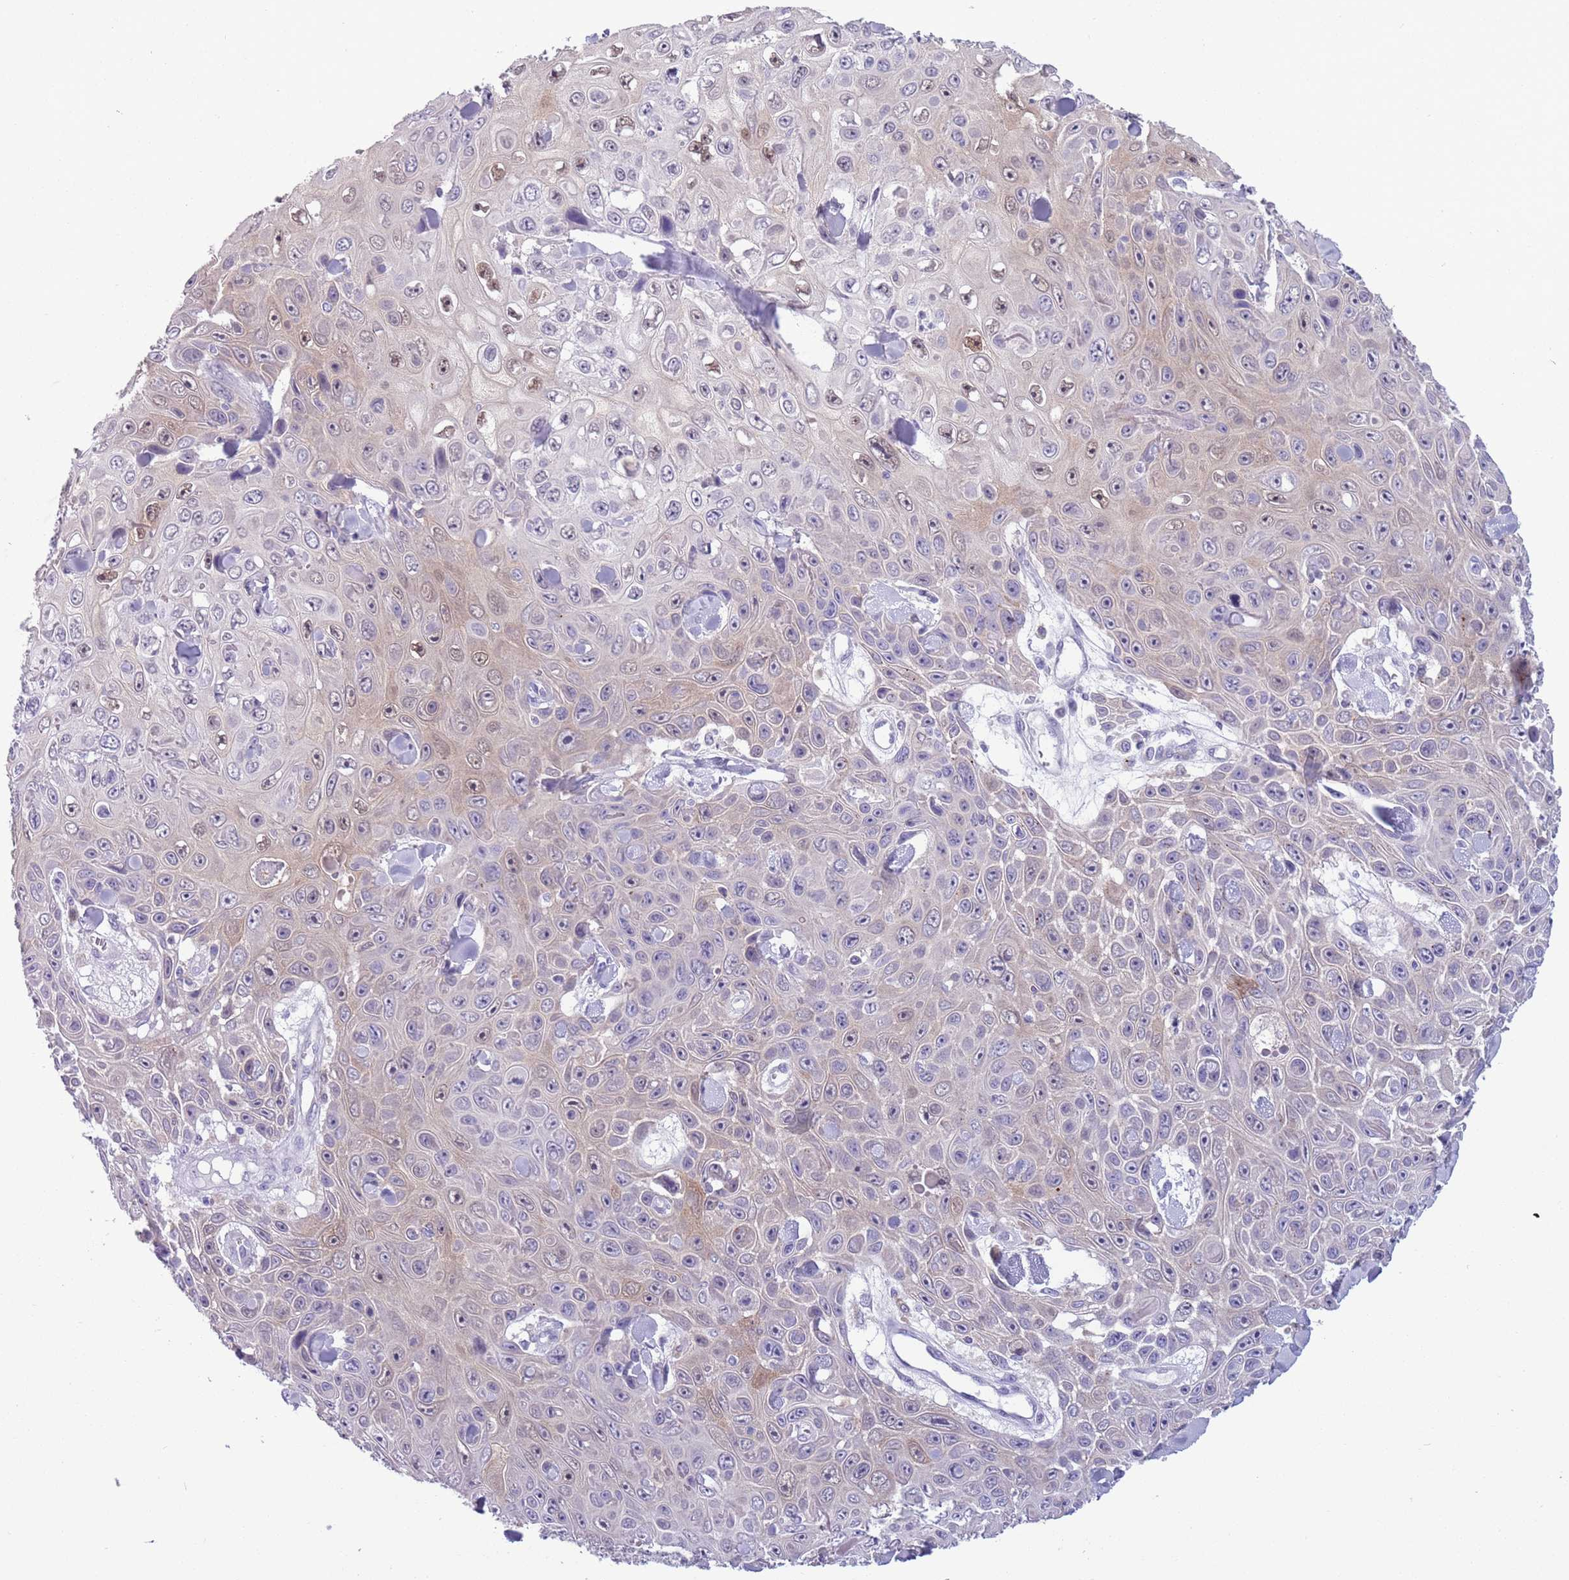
{"staining": {"intensity": "weak", "quantity": "<25%", "location": "cytoplasmic/membranous"}, "tissue": "skin cancer", "cell_type": "Tumor cells", "image_type": "cancer", "snomed": [{"axis": "morphology", "description": "Squamous cell carcinoma, NOS"}, {"axis": "topography", "description": "Skin"}], "caption": "High magnification brightfield microscopy of skin squamous cell carcinoma stained with DAB (3,3'-diaminobenzidine) (brown) and counterstained with hematoxylin (blue): tumor cells show no significant positivity.", "gene": "PFKFB2", "patient": {"sex": "male", "age": 82}}